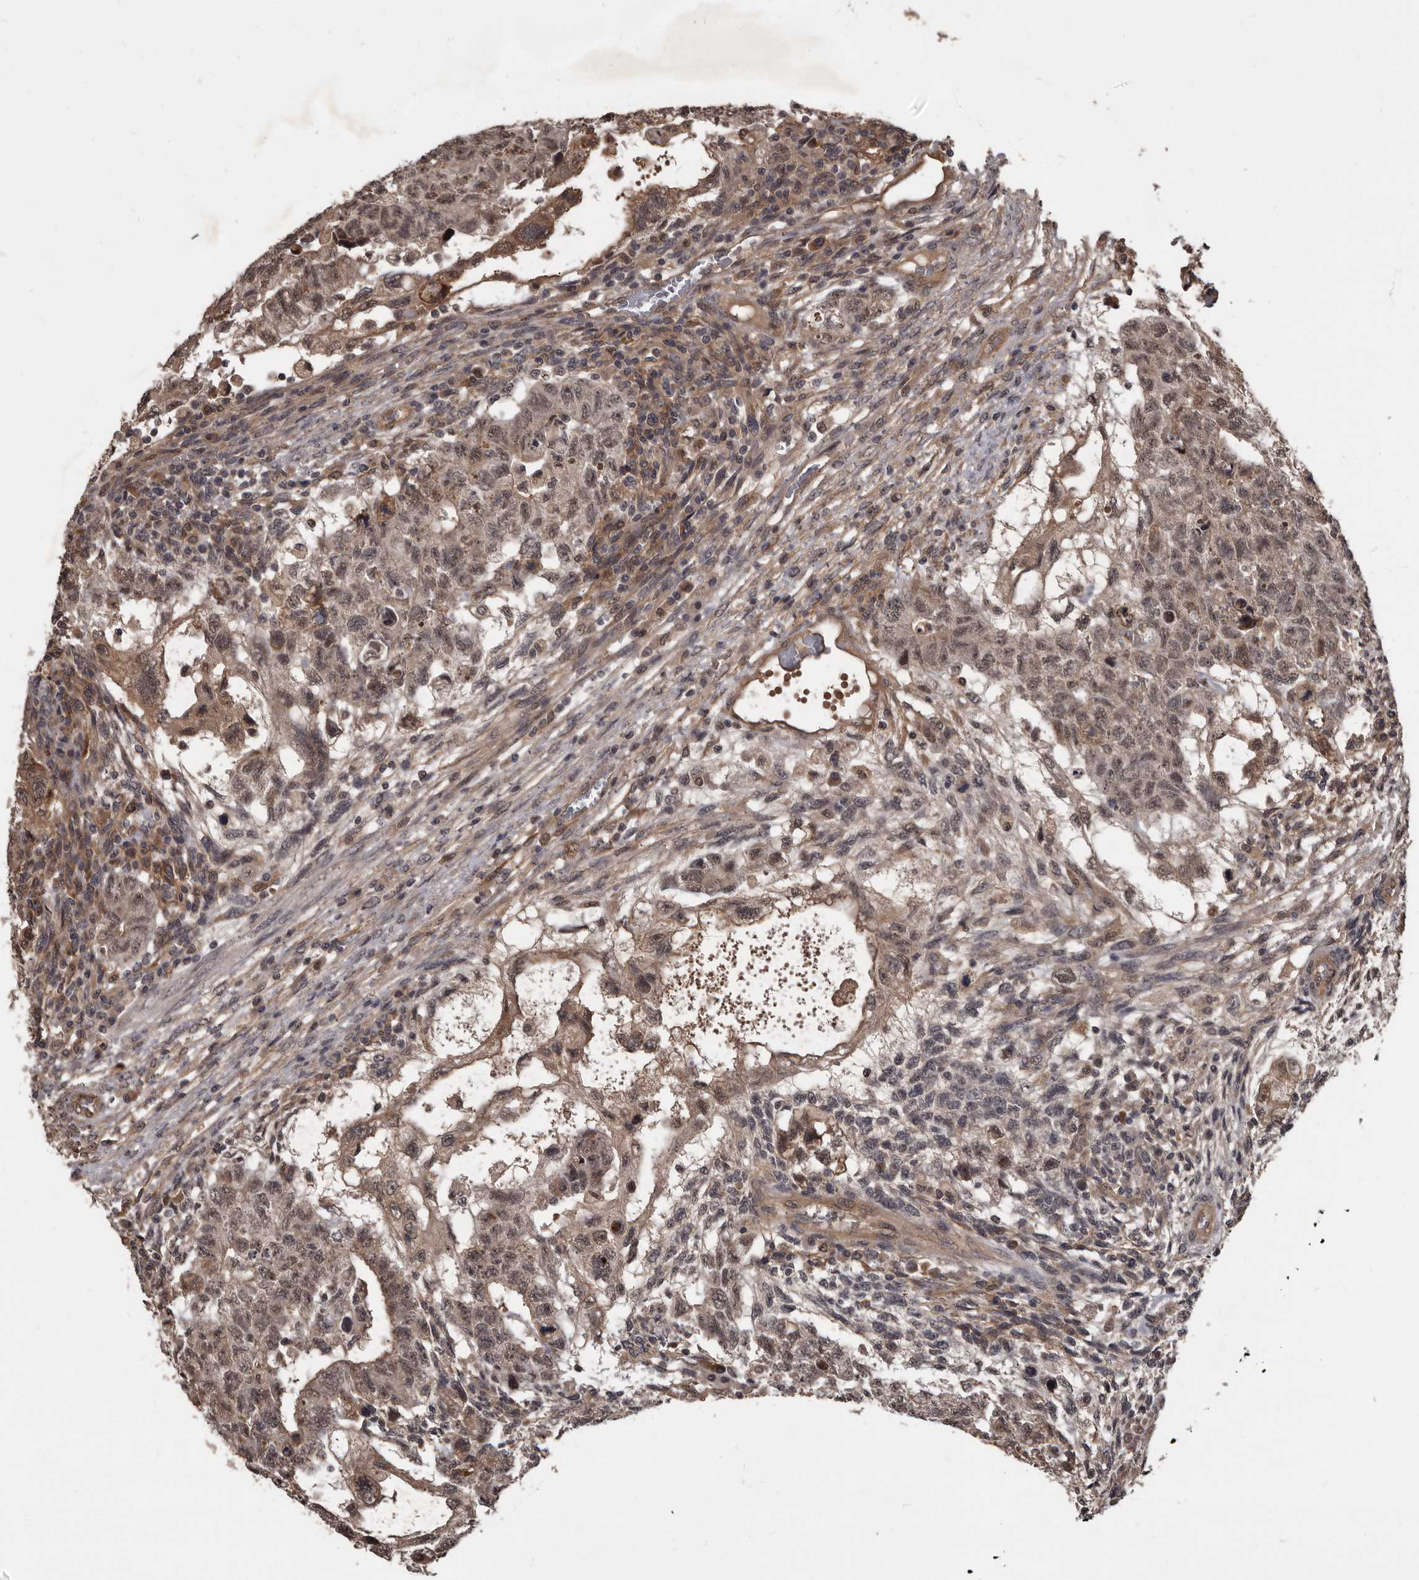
{"staining": {"intensity": "weak", "quantity": ">75%", "location": "nuclear"}, "tissue": "testis cancer", "cell_type": "Tumor cells", "image_type": "cancer", "snomed": [{"axis": "morphology", "description": "Normal tissue, NOS"}, {"axis": "morphology", "description": "Carcinoma, Embryonal, NOS"}, {"axis": "topography", "description": "Testis"}], "caption": "Immunohistochemical staining of embryonal carcinoma (testis) demonstrates low levels of weak nuclear positivity in approximately >75% of tumor cells. (DAB (3,3'-diaminobenzidine) IHC, brown staining for protein, blue staining for nuclei).", "gene": "AHR", "patient": {"sex": "male", "age": 36}}